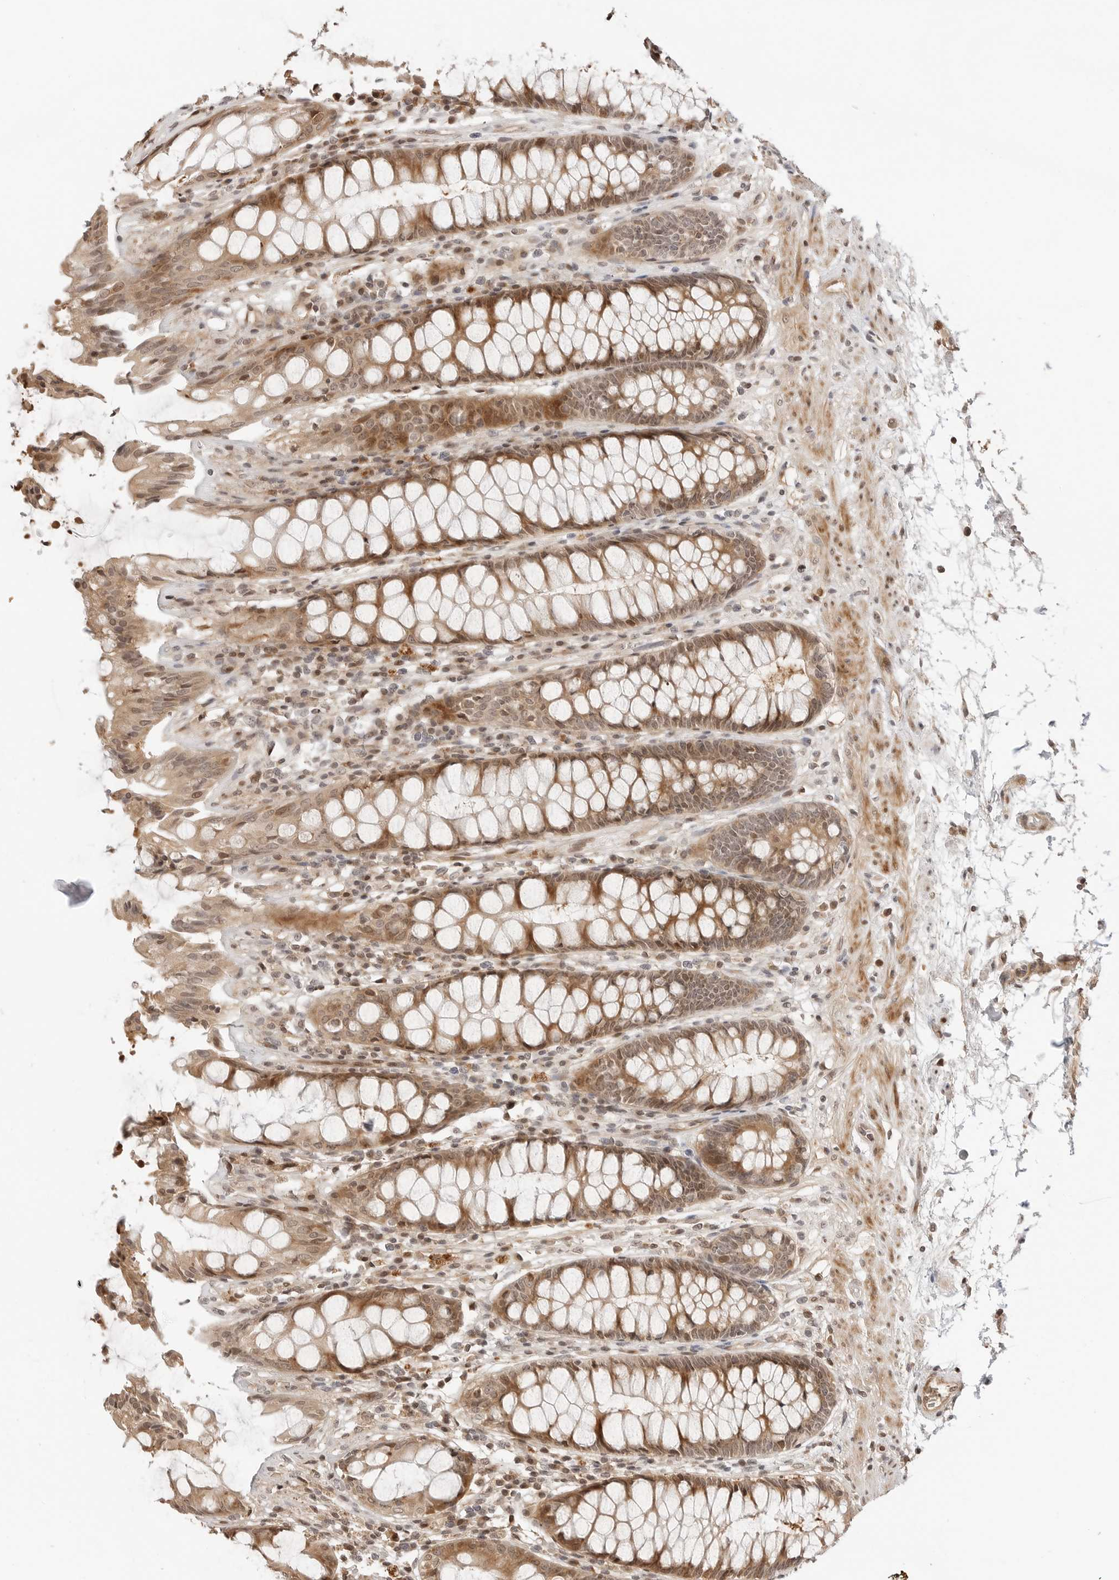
{"staining": {"intensity": "moderate", "quantity": ">75%", "location": "cytoplasmic/membranous,nuclear"}, "tissue": "rectum", "cell_type": "Glandular cells", "image_type": "normal", "snomed": [{"axis": "morphology", "description": "Normal tissue, NOS"}, {"axis": "topography", "description": "Rectum"}], "caption": "Immunohistochemical staining of unremarkable human rectum exhibits moderate cytoplasmic/membranous,nuclear protein staining in about >75% of glandular cells. (brown staining indicates protein expression, while blue staining denotes nuclei).", "gene": "GEM", "patient": {"sex": "male", "age": 64}}